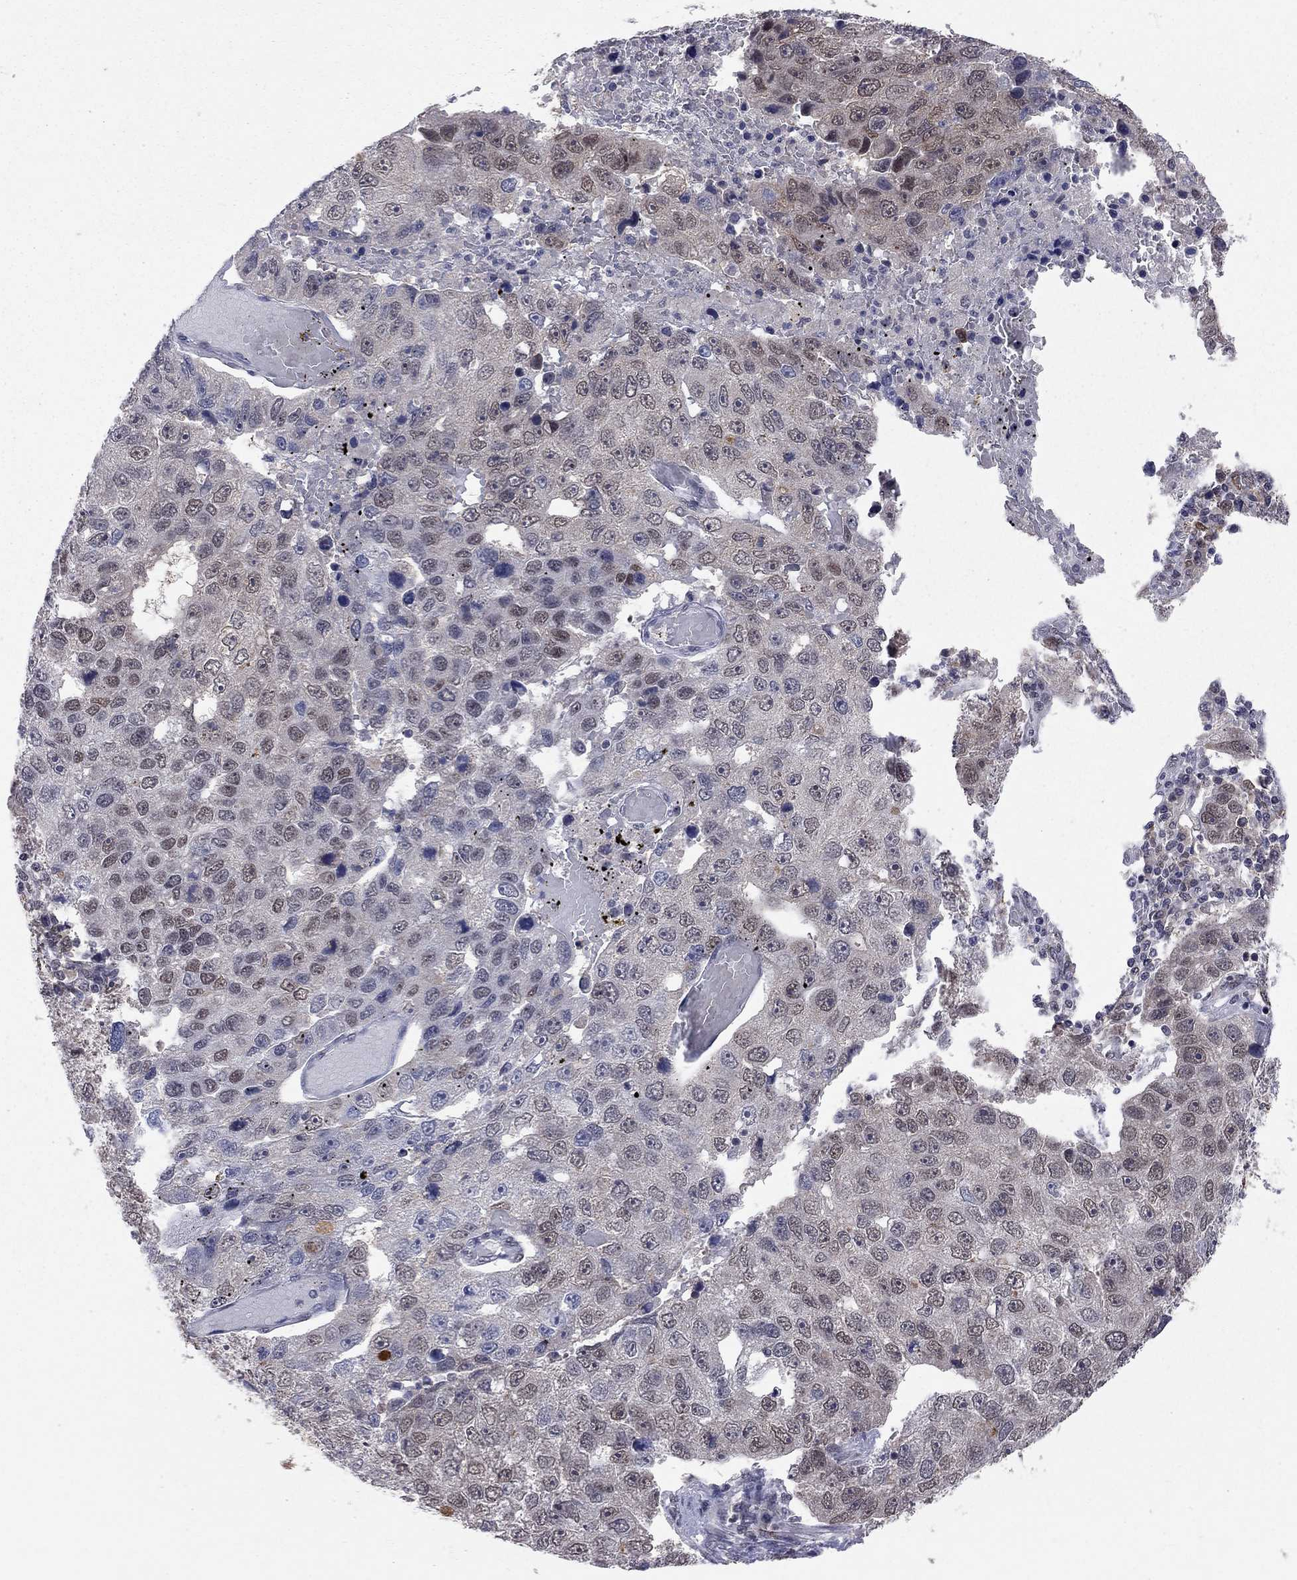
{"staining": {"intensity": "weak", "quantity": "<25%", "location": "nuclear"}, "tissue": "pancreatic cancer", "cell_type": "Tumor cells", "image_type": "cancer", "snomed": [{"axis": "morphology", "description": "Adenocarcinoma, NOS"}, {"axis": "topography", "description": "Pancreas"}], "caption": "Tumor cells show no significant protein positivity in pancreatic adenocarcinoma.", "gene": "SAP30L", "patient": {"sex": "female", "age": 61}}